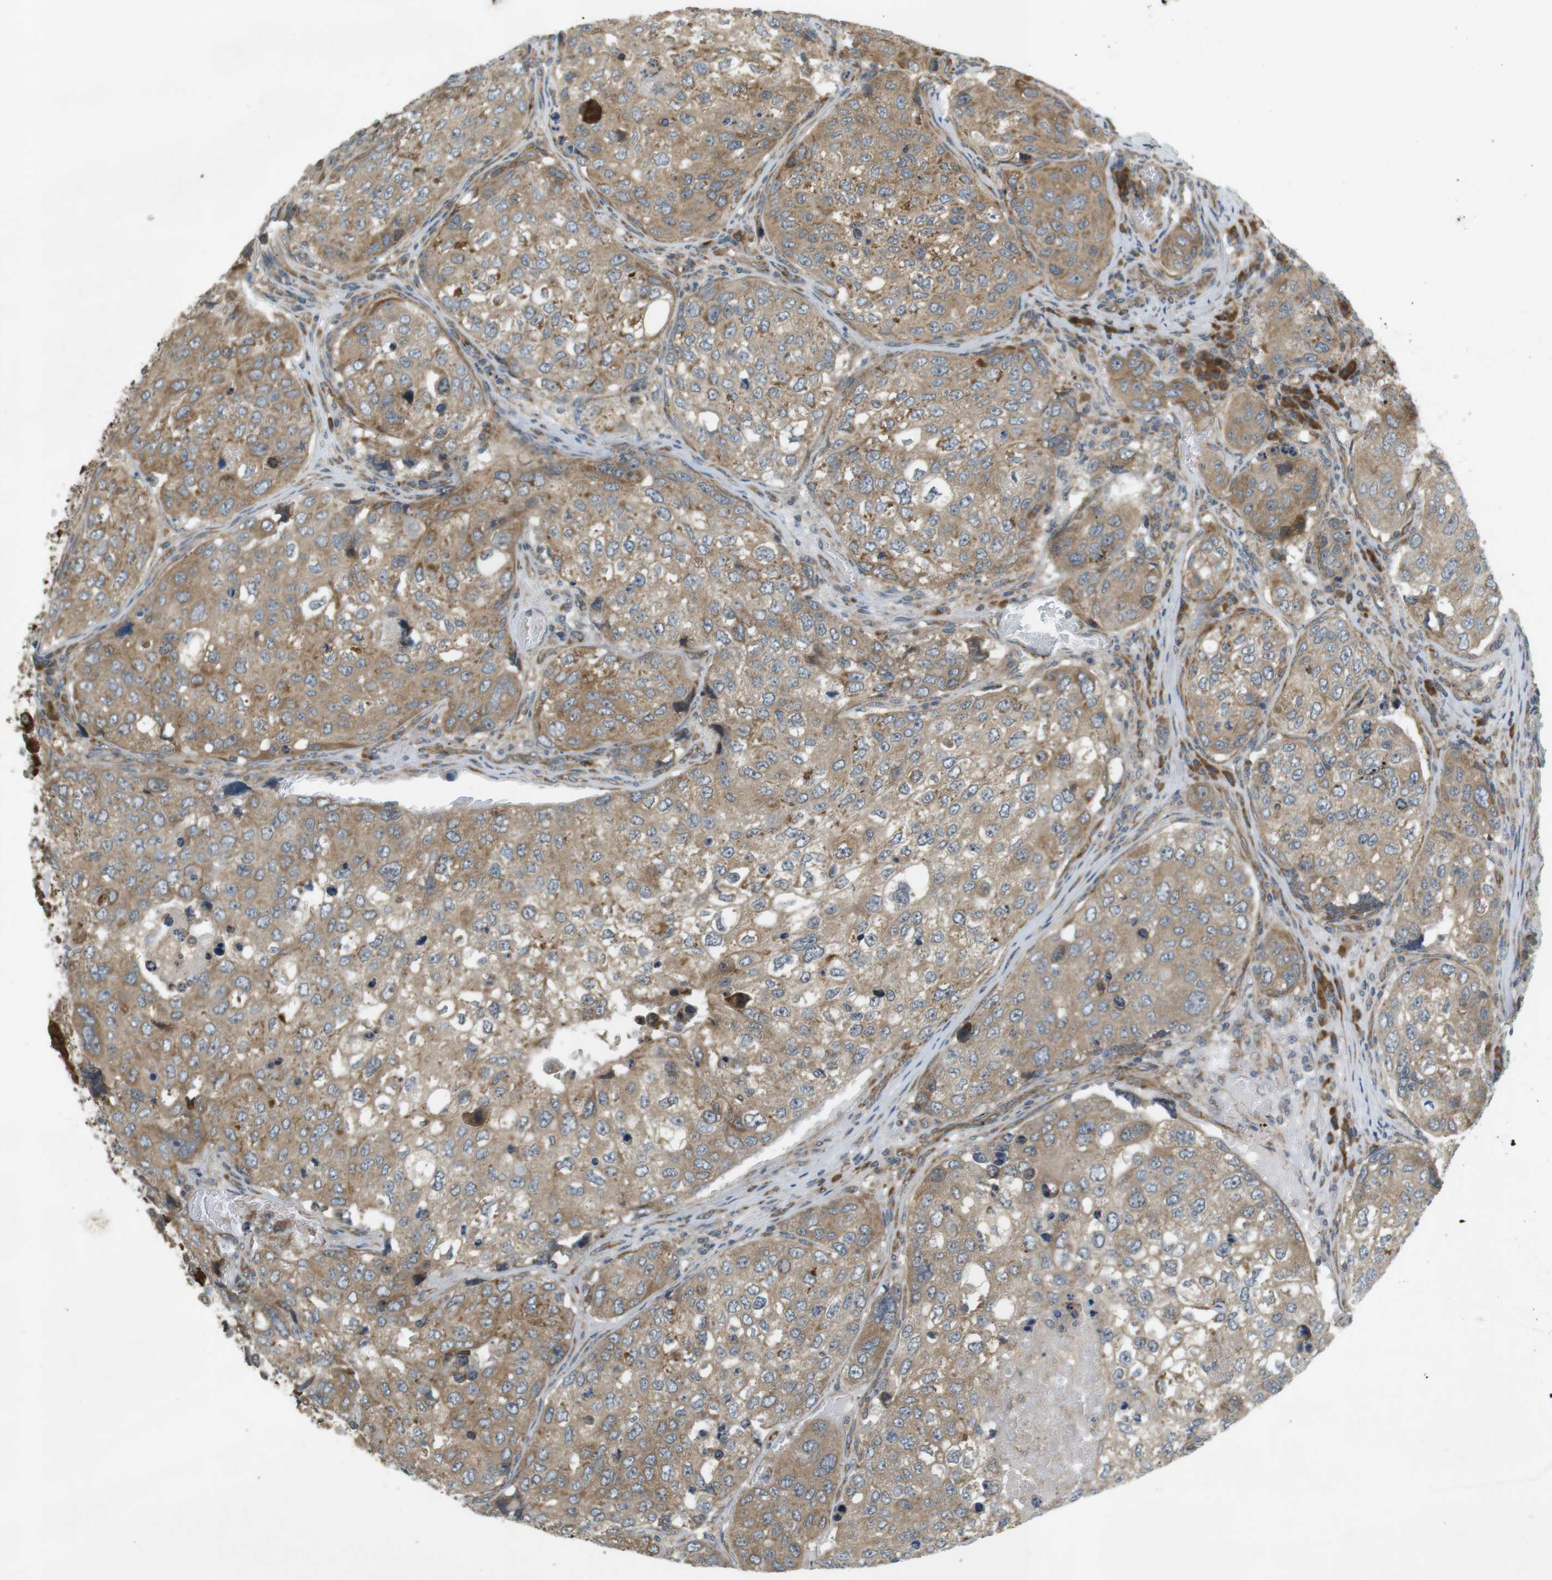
{"staining": {"intensity": "weak", "quantity": ">75%", "location": "cytoplasmic/membranous"}, "tissue": "urothelial cancer", "cell_type": "Tumor cells", "image_type": "cancer", "snomed": [{"axis": "morphology", "description": "Urothelial carcinoma, High grade"}, {"axis": "topography", "description": "Lymph node"}, {"axis": "topography", "description": "Urinary bladder"}], "caption": "Urothelial cancer stained with a brown dye shows weak cytoplasmic/membranous positive expression in about >75% of tumor cells.", "gene": "SLC41A1", "patient": {"sex": "male", "age": 51}}